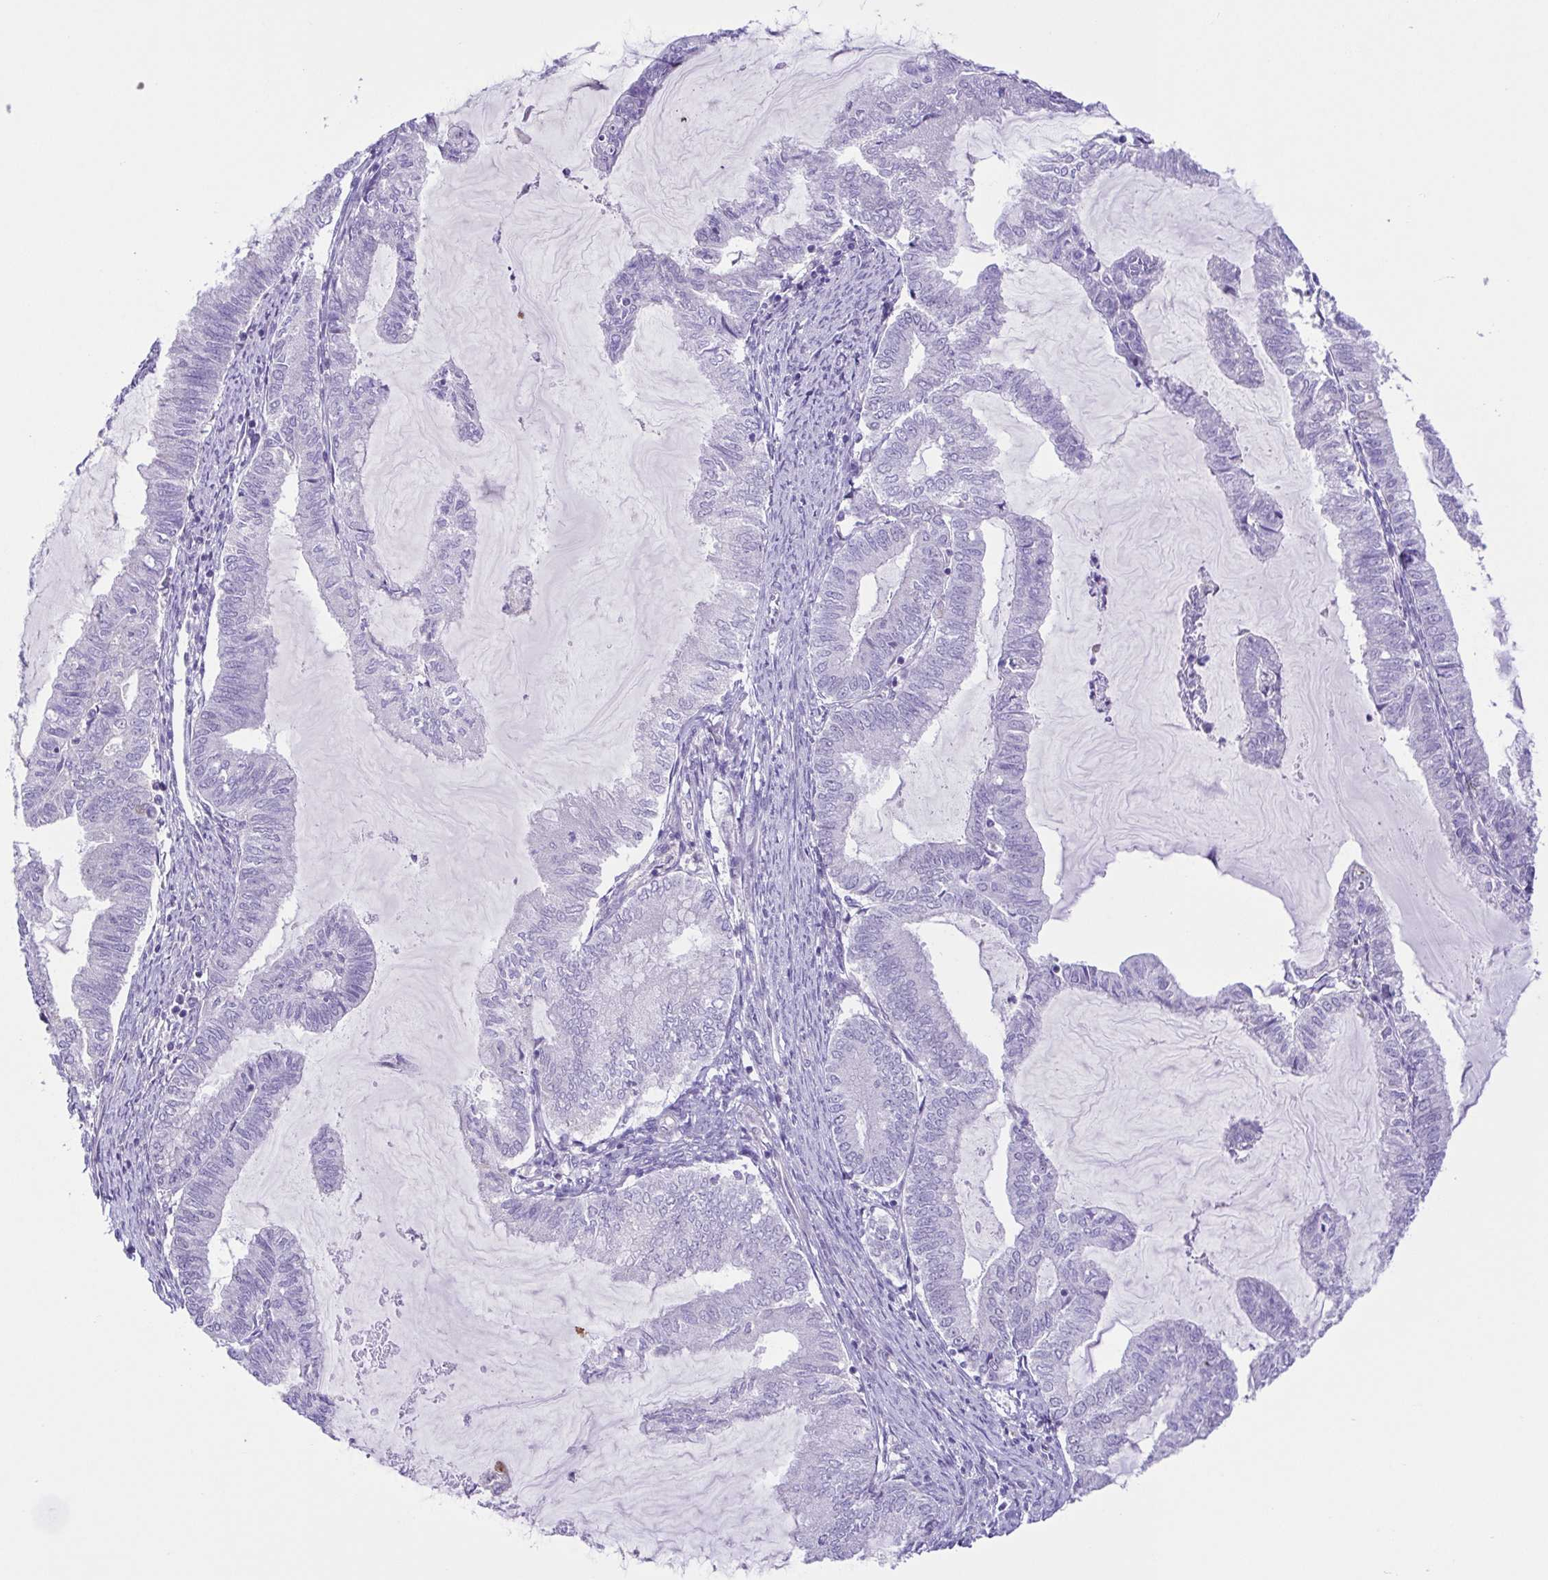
{"staining": {"intensity": "negative", "quantity": "none", "location": "none"}, "tissue": "endometrial cancer", "cell_type": "Tumor cells", "image_type": "cancer", "snomed": [{"axis": "morphology", "description": "Adenocarcinoma, NOS"}, {"axis": "topography", "description": "Endometrium"}], "caption": "There is no significant positivity in tumor cells of endometrial cancer. (Immunohistochemistry (ihc), brightfield microscopy, high magnification).", "gene": "DCLK2", "patient": {"sex": "female", "age": 79}}